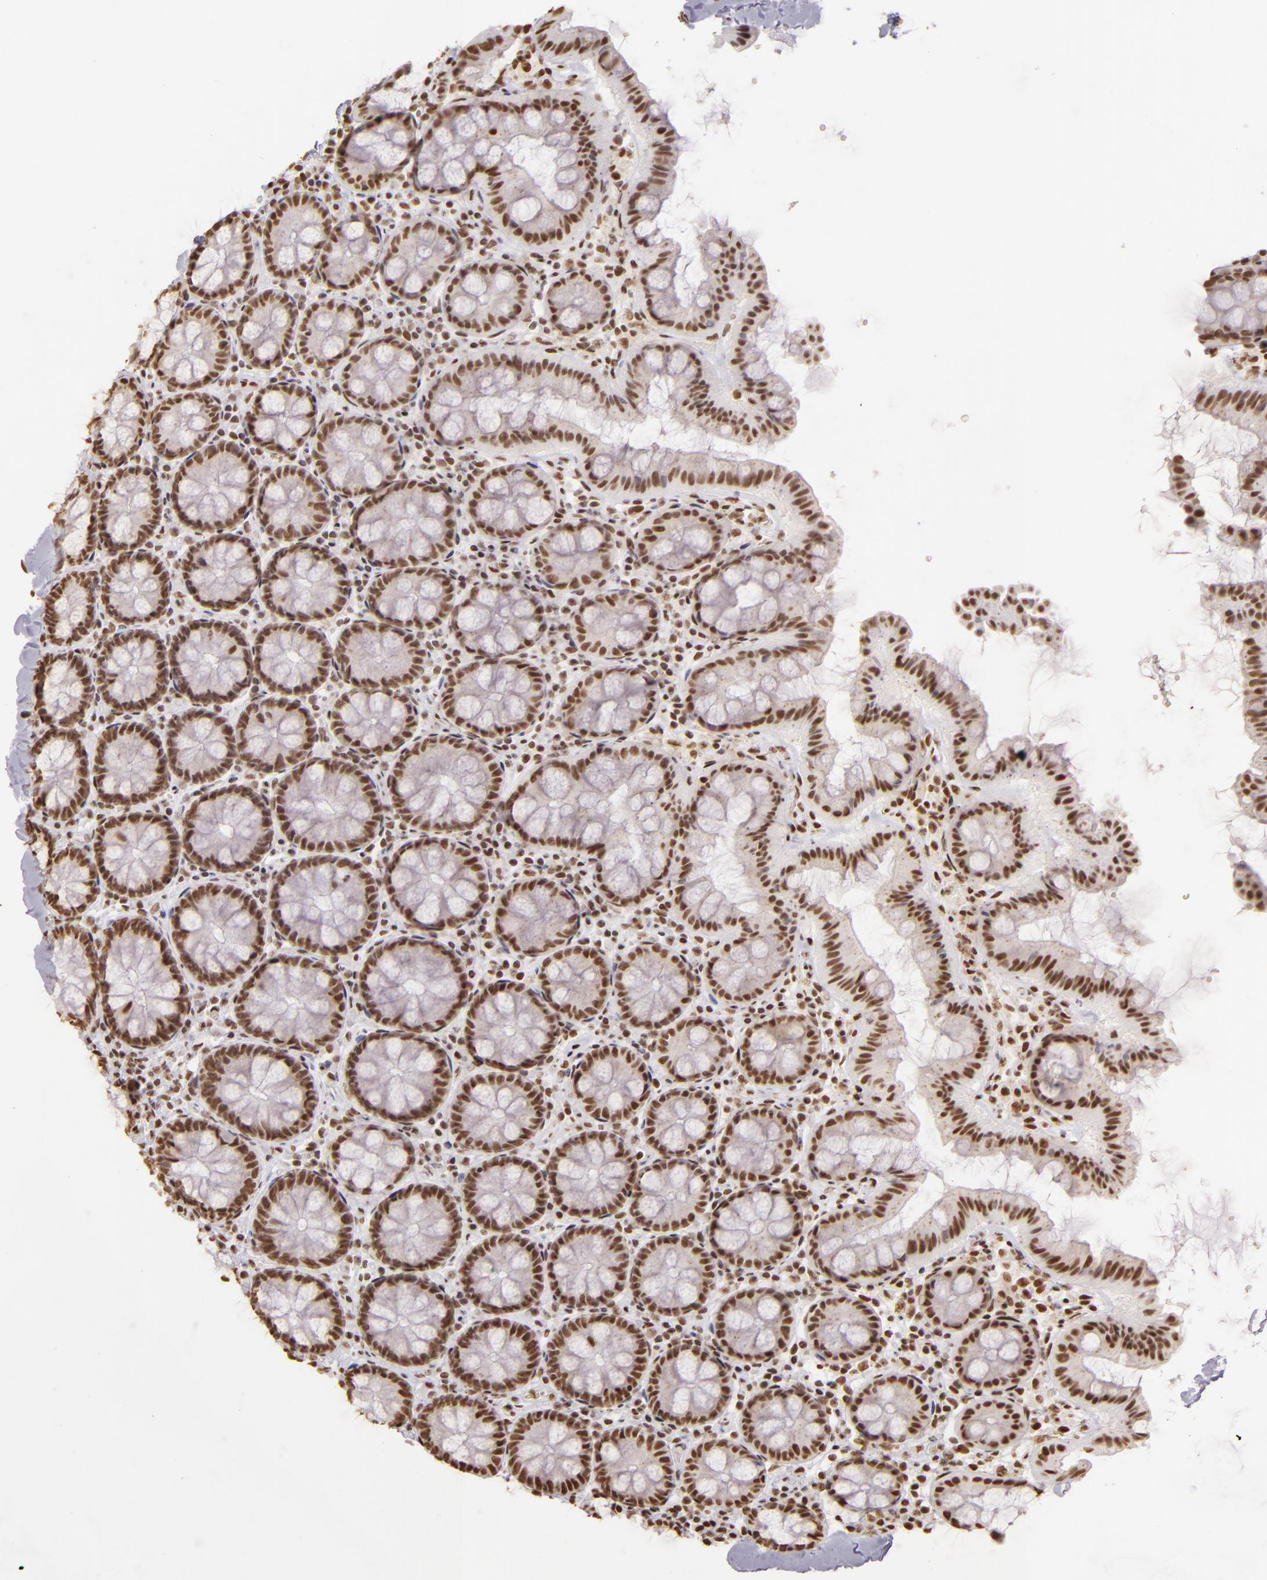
{"staining": {"intensity": "moderate", "quantity": ">75%", "location": "nuclear"}, "tissue": "colon", "cell_type": "Endothelial cells", "image_type": "normal", "snomed": [{"axis": "morphology", "description": "Normal tissue, NOS"}, {"axis": "topography", "description": "Colon"}], "caption": "IHC image of normal human colon stained for a protein (brown), which displays medium levels of moderate nuclear staining in about >75% of endothelial cells.", "gene": "PAPOLA", "patient": {"sex": "female", "age": 61}}